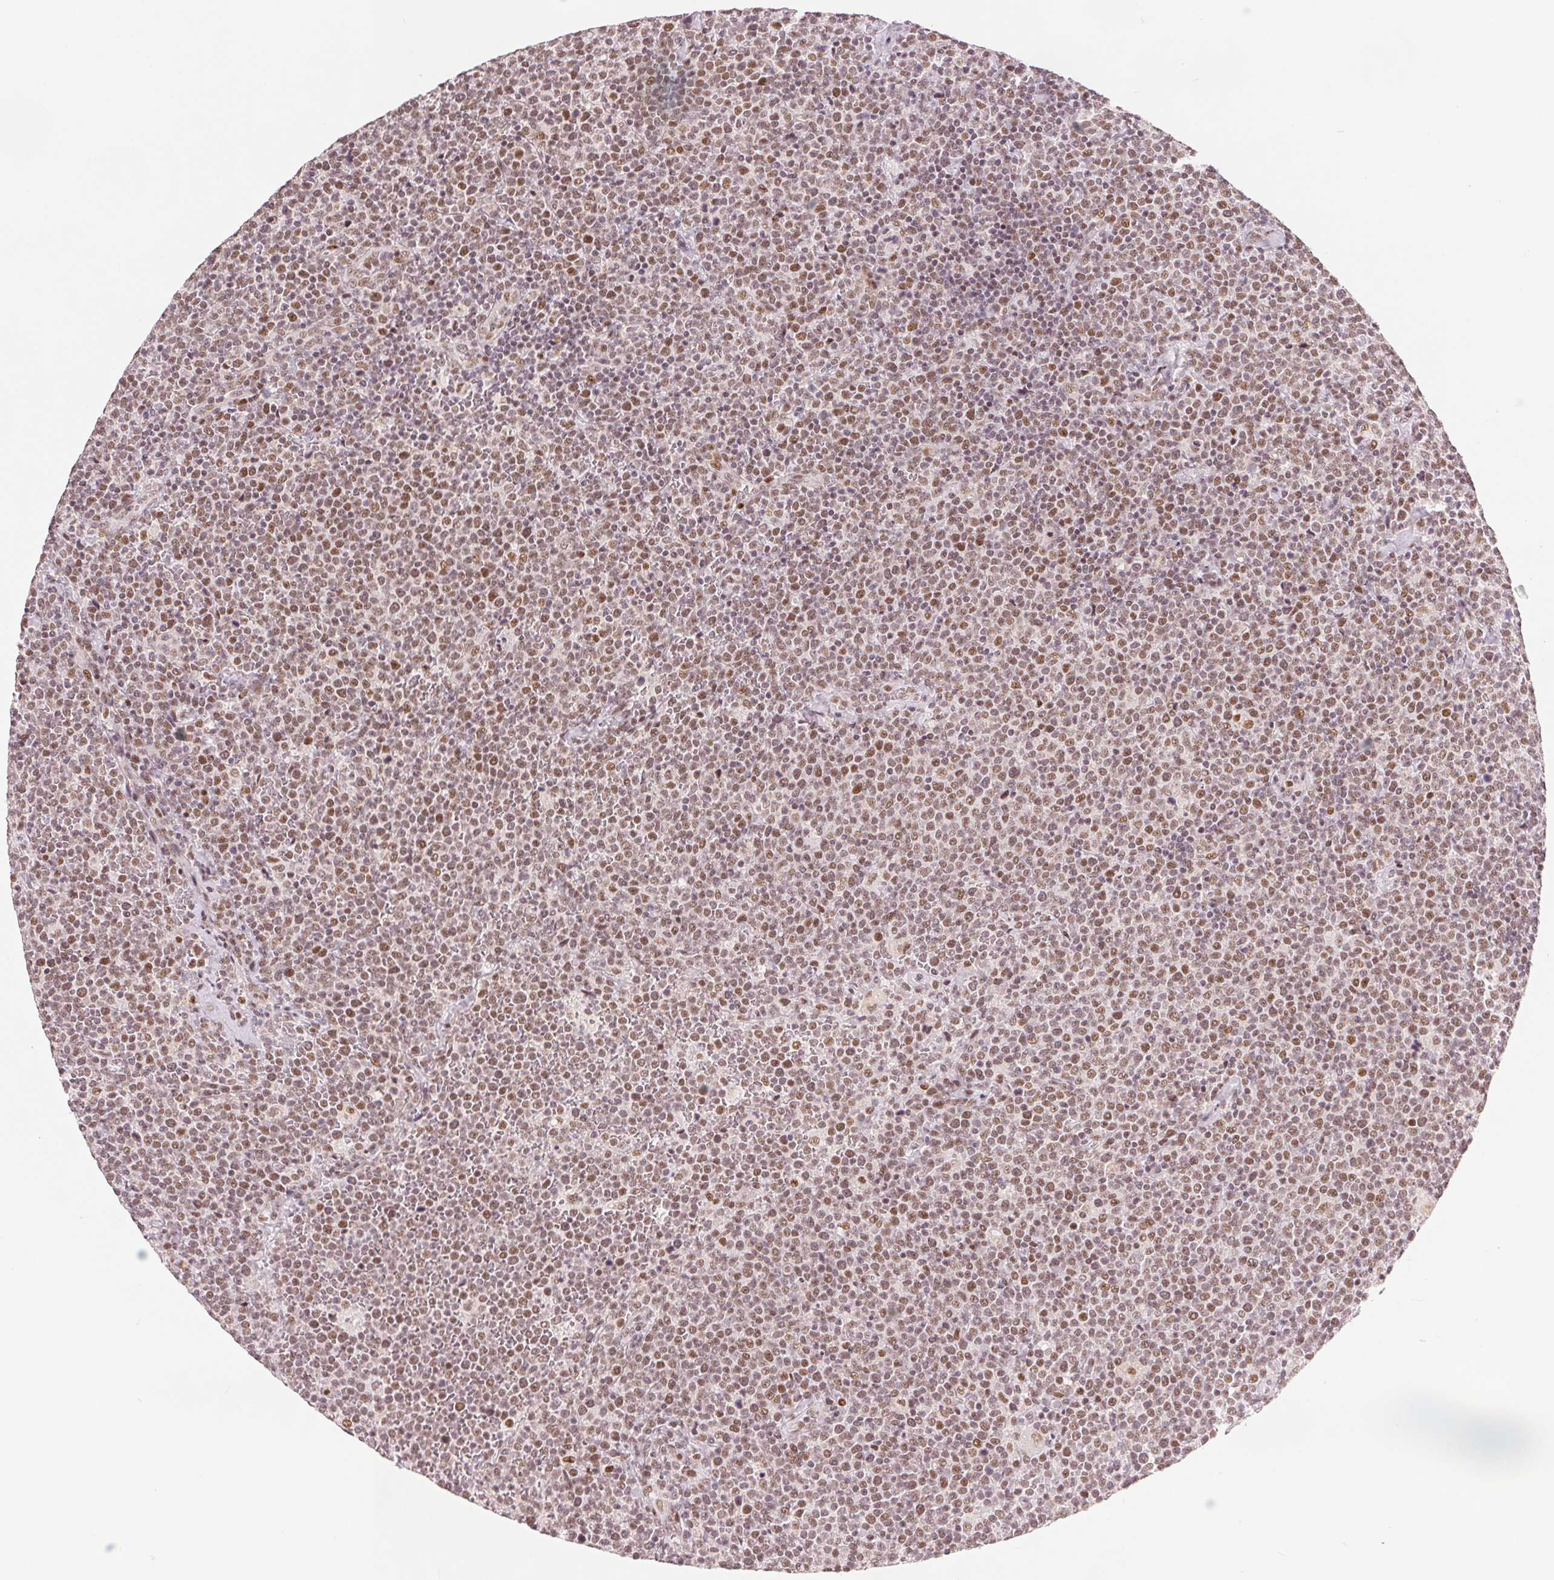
{"staining": {"intensity": "moderate", "quantity": ">75%", "location": "nuclear"}, "tissue": "lymphoma", "cell_type": "Tumor cells", "image_type": "cancer", "snomed": [{"axis": "morphology", "description": "Malignant lymphoma, non-Hodgkin's type, High grade"}, {"axis": "topography", "description": "Lymph node"}], "caption": "IHC image of malignant lymphoma, non-Hodgkin's type (high-grade) stained for a protein (brown), which demonstrates medium levels of moderate nuclear staining in approximately >75% of tumor cells.", "gene": "ZNF703", "patient": {"sex": "male", "age": 61}}